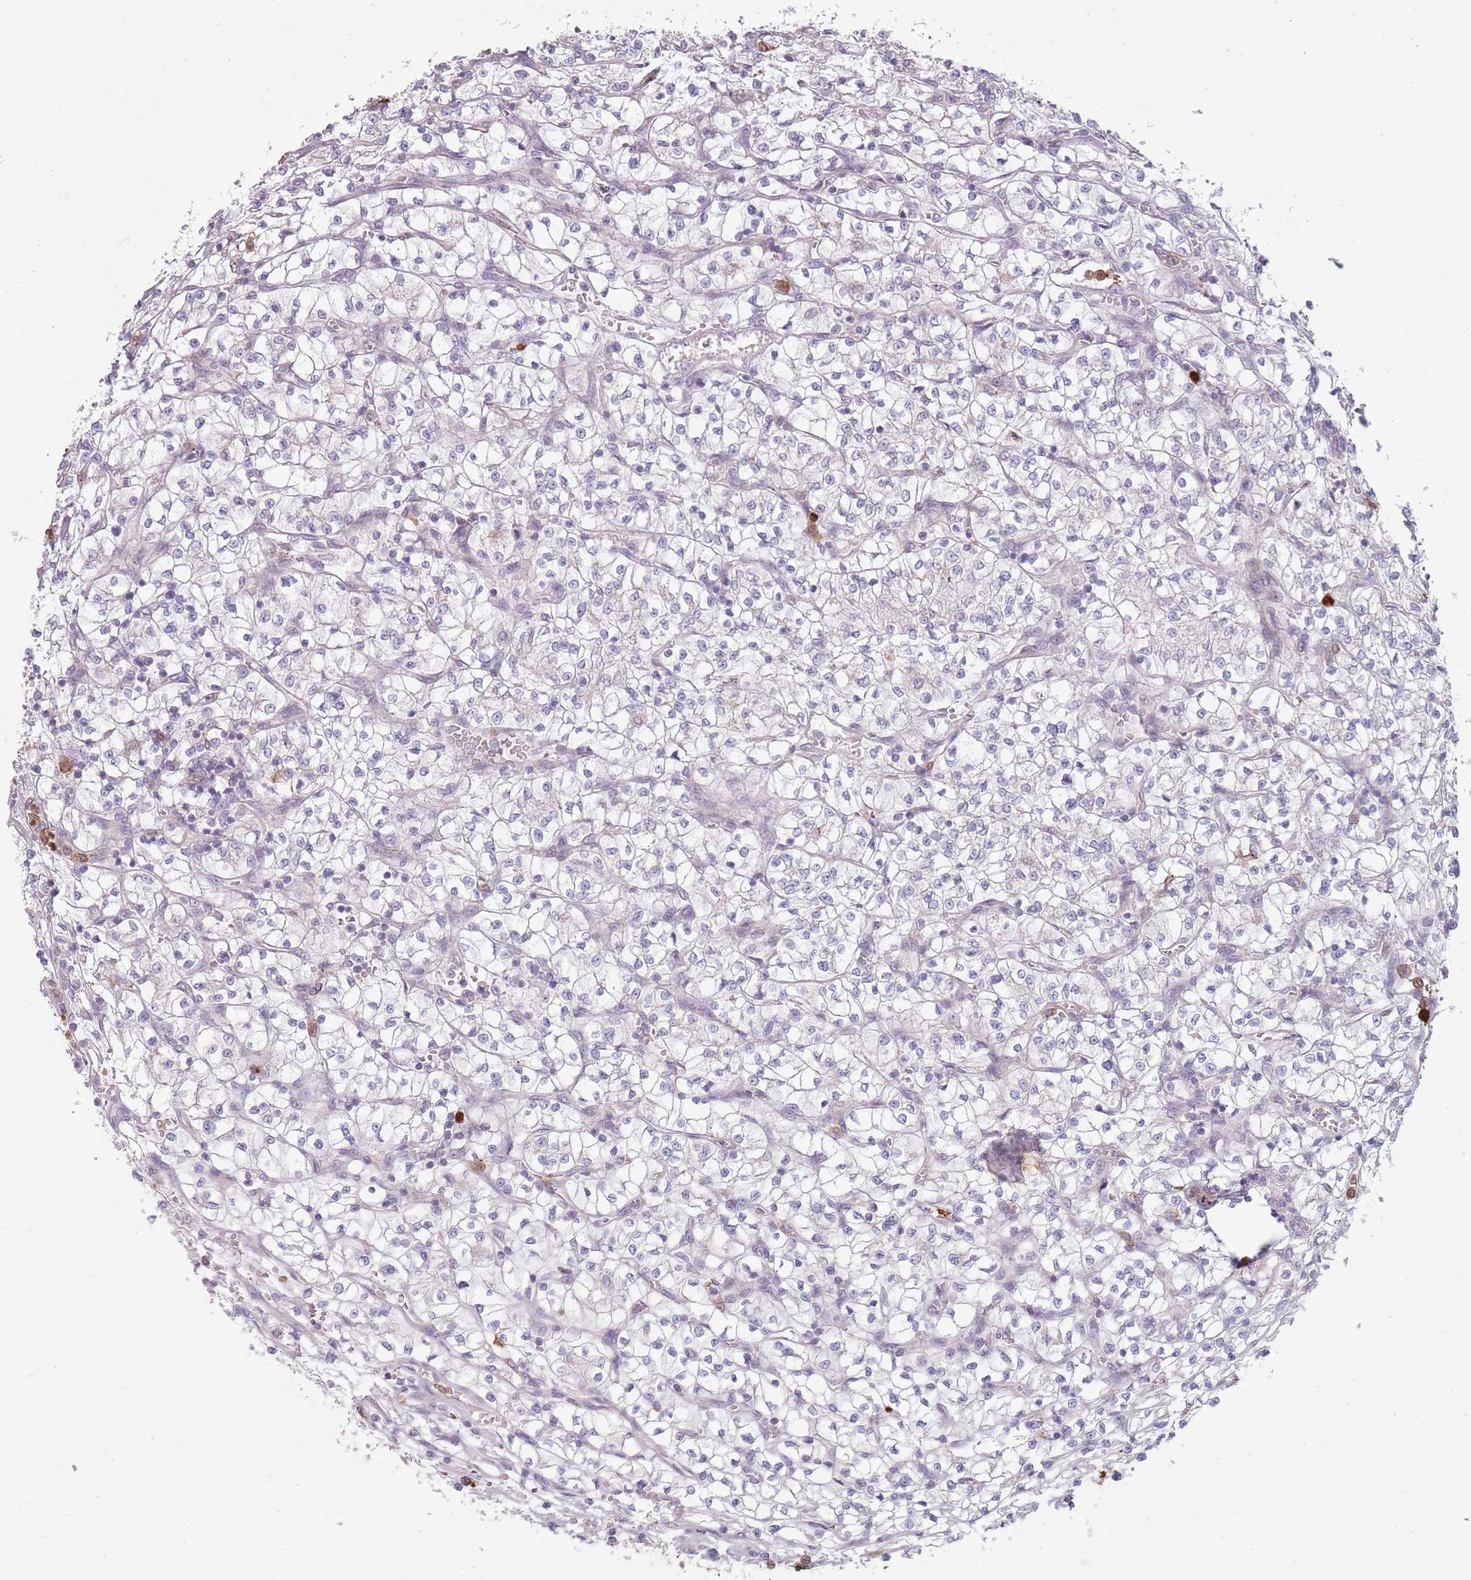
{"staining": {"intensity": "negative", "quantity": "none", "location": "none"}, "tissue": "renal cancer", "cell_type": "Tumor cells", "image_type": "cancer", "snomed": [{"axis": "morphology", "description": "Adenocarcinoma, NOS"}, {"axis": "topography", "description": "Kidney"}], "caption": "DAB (3,3'-diaminobenzidine) immunohistochemical staining of human adenocarcinoma (renal) demonstrates no significant staining in tumor cells.", "gene": "SPAG4", "patient": {"sex": "female", "age": 64}}